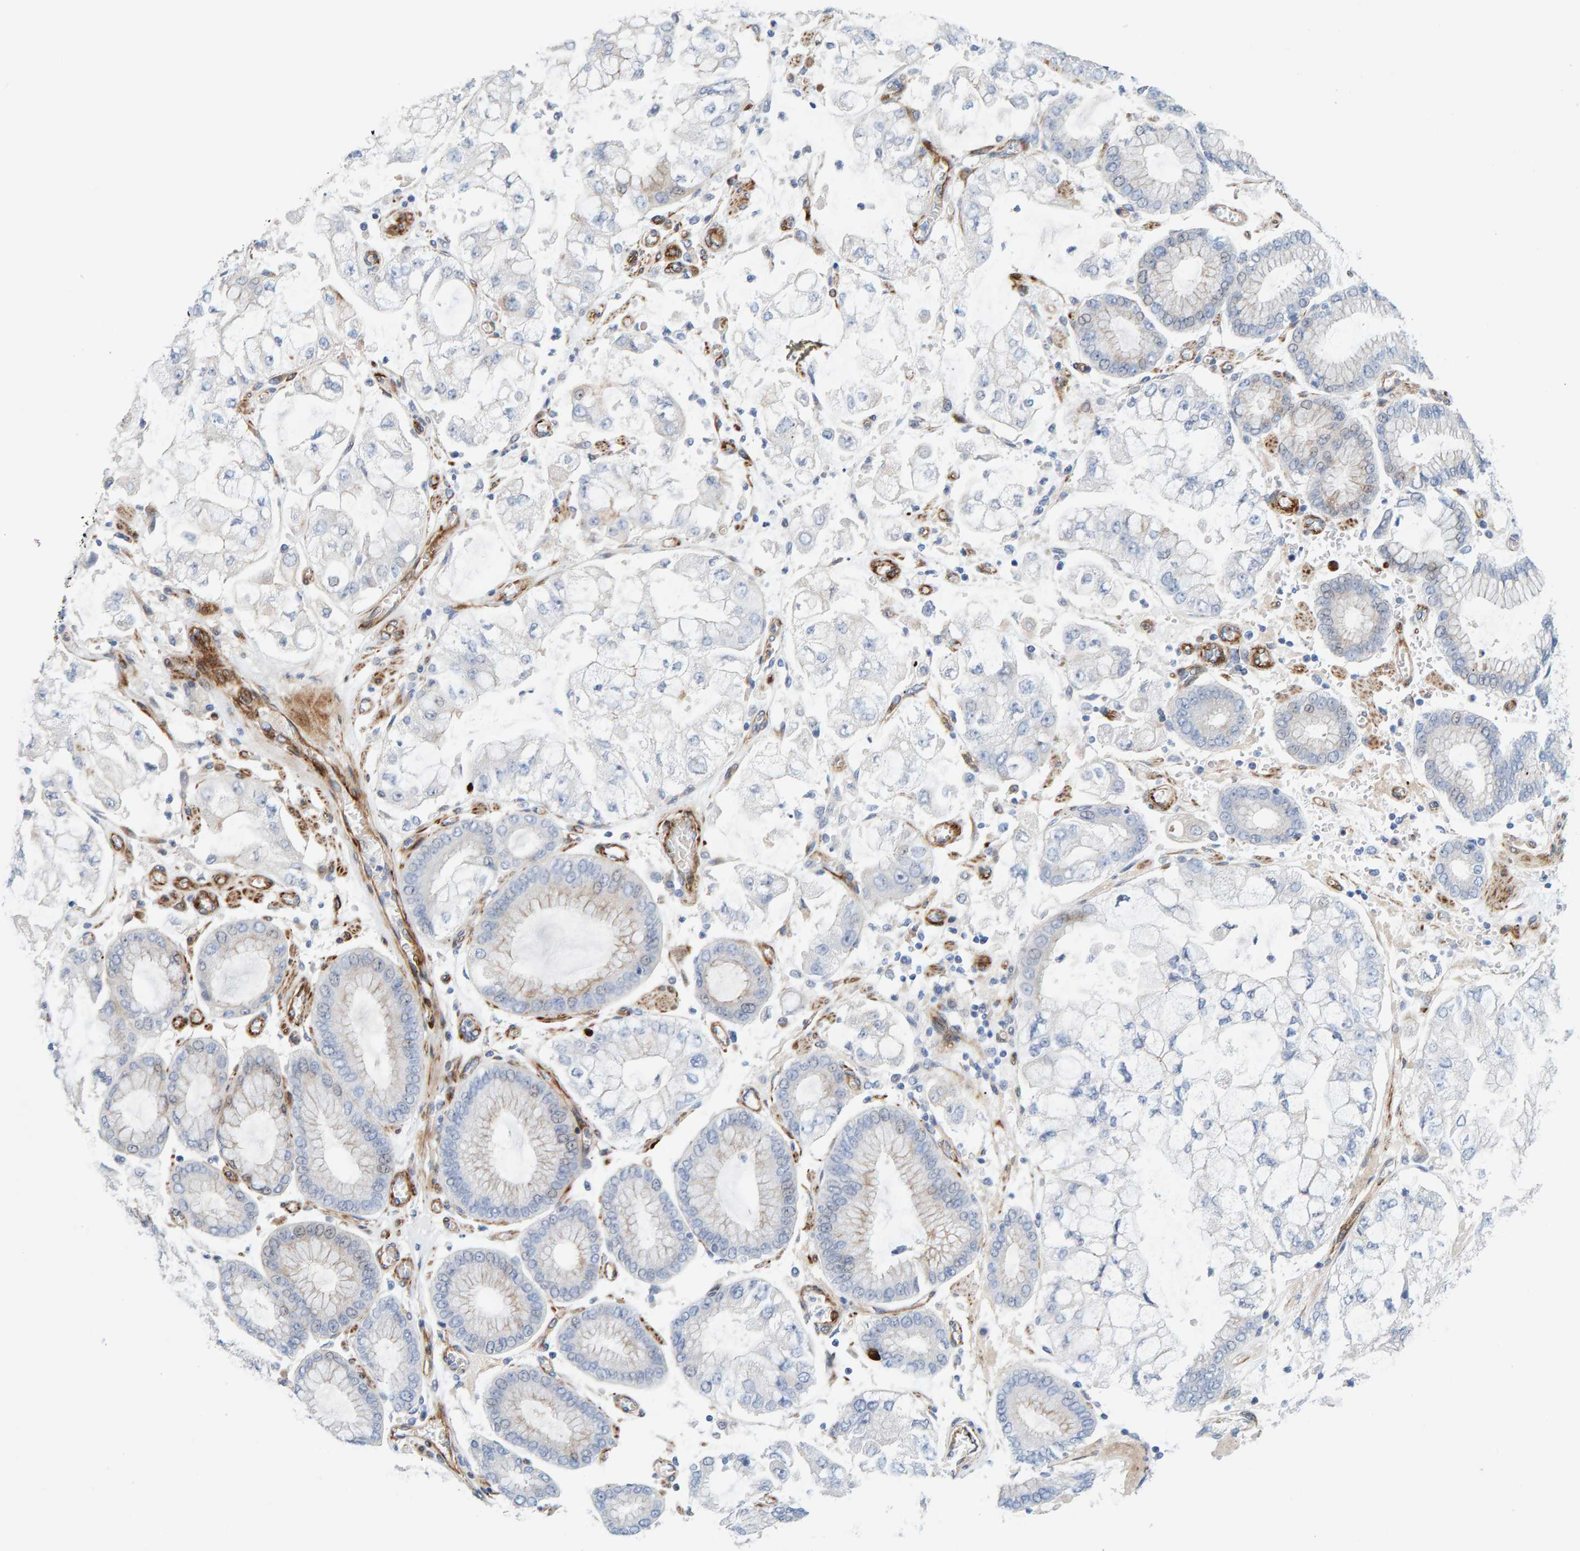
{"staining": {"intensity": "weak", "quantity": "<25%", "location": "cytoplasmic/membranous"}, "tissue": "stomach cancer", "cell_type": "Tumor cells", "image_type": "cancer", "snomed": [{"axis": "morphology", "description": "Adenocarcinoma, NOS"}, {"axis": "topography", "description": "Stomach"}], "caption": "A micrograph of stomach cancer stained for a protein displays no brown staining in tumor cells.", "gene": "POLG2", "patient": {"sex": "male", "age": 76}}